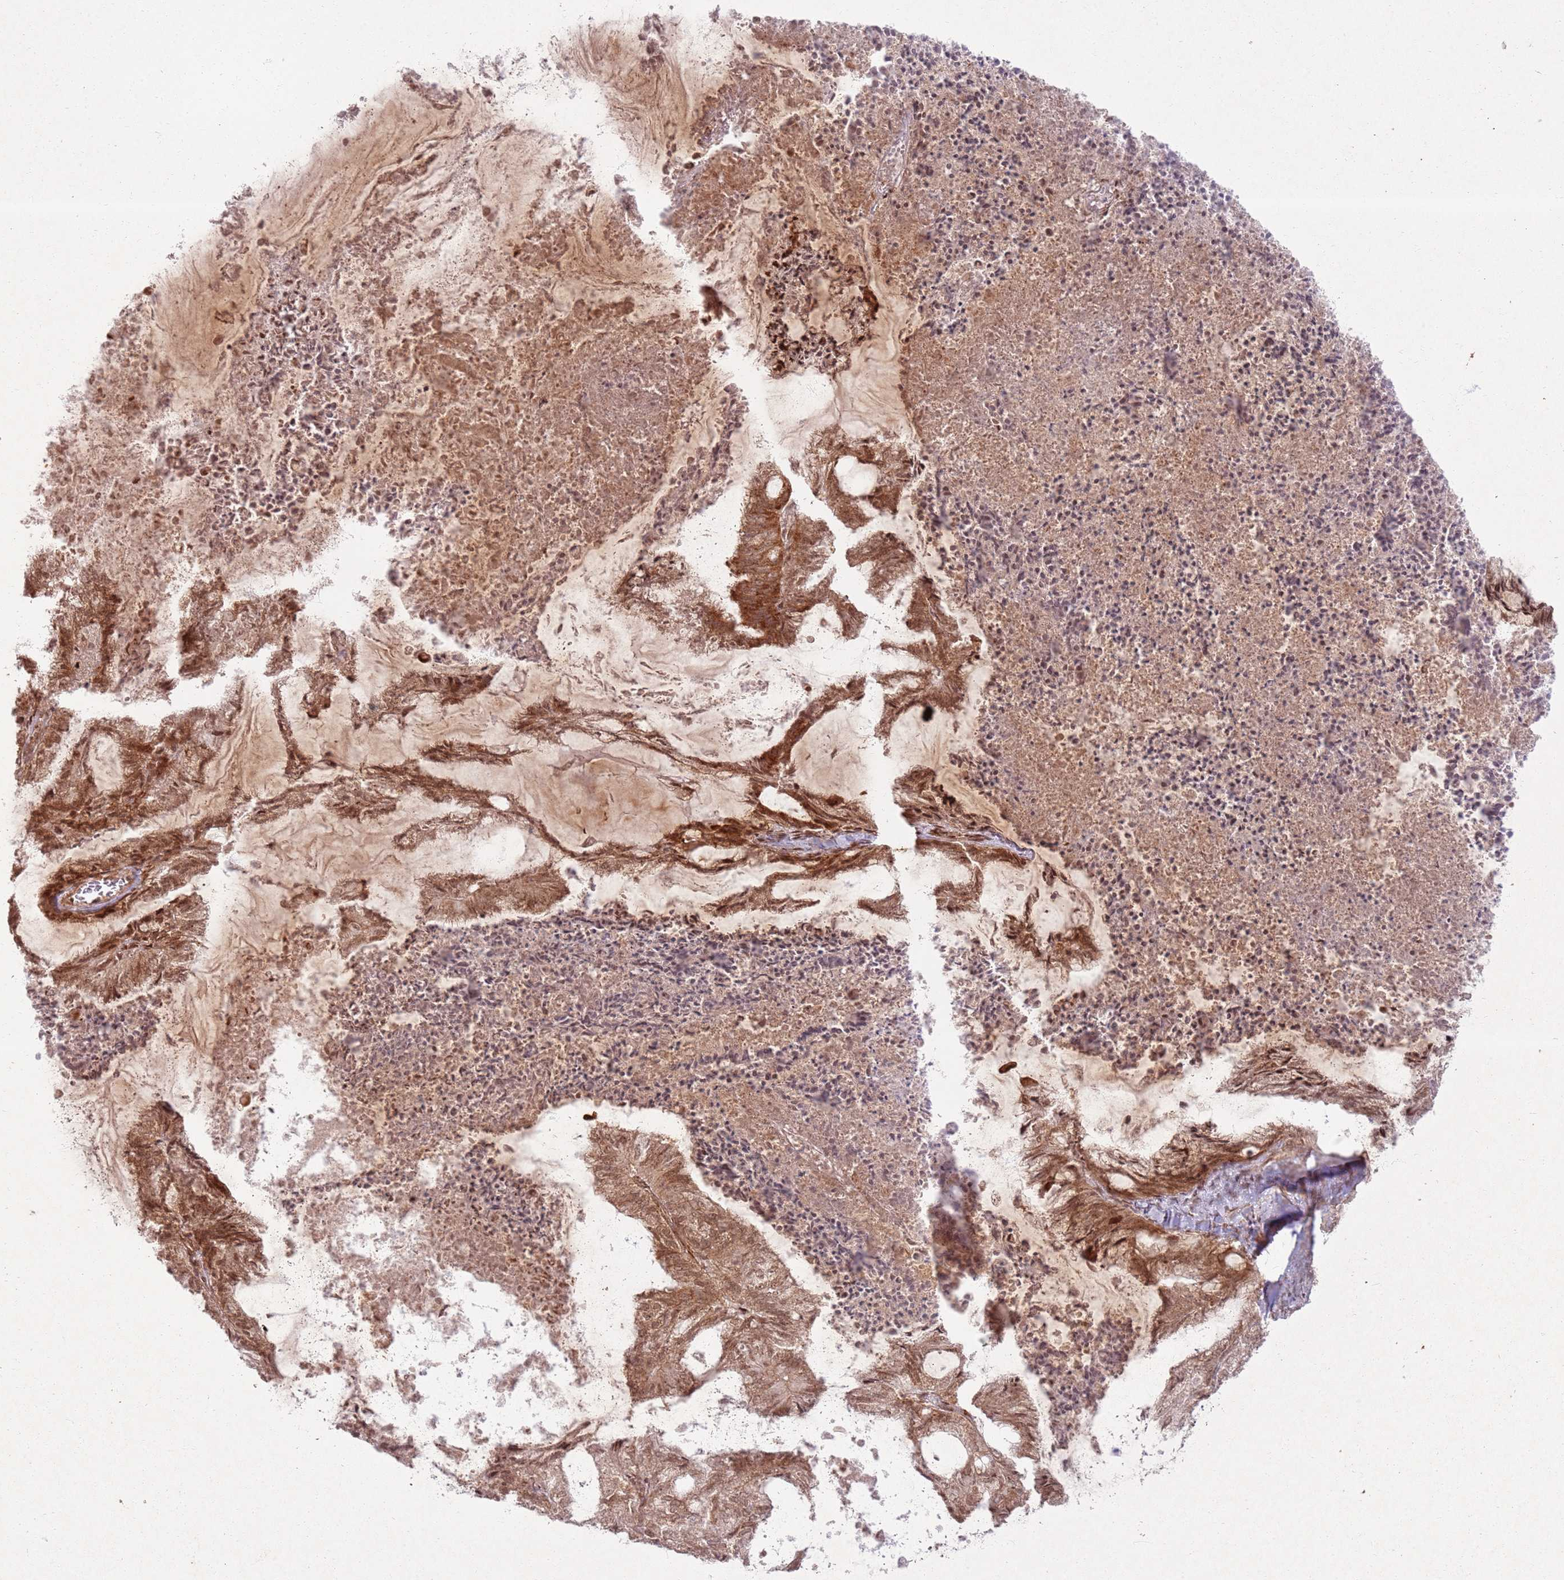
{"staining": {"intensity": "moderate", "quantity": ">75%", "location": "cytoplasmic/membranous,nuclear"}, "tissue": "endometrial cancer", "cell_type": "Tumor cells", "image_type": "cancer", "snomed": [{"axis": "morphology", "description": "Adenocarcinoma, NOS"}, {"axis": "topography", "description": "Endometrium"}], "caption": "Endometrial adenocarcinoma tissue demonstrates moderate cytoplasmic/membranous and nuclear positivity in about >75% of tumor cells, visualized by immunohistochemistry. (DAB IHC with brightfield microscopy, high magnification).", "gene": "KLHL36", "patient": {"sex": "female", "age": 86}}